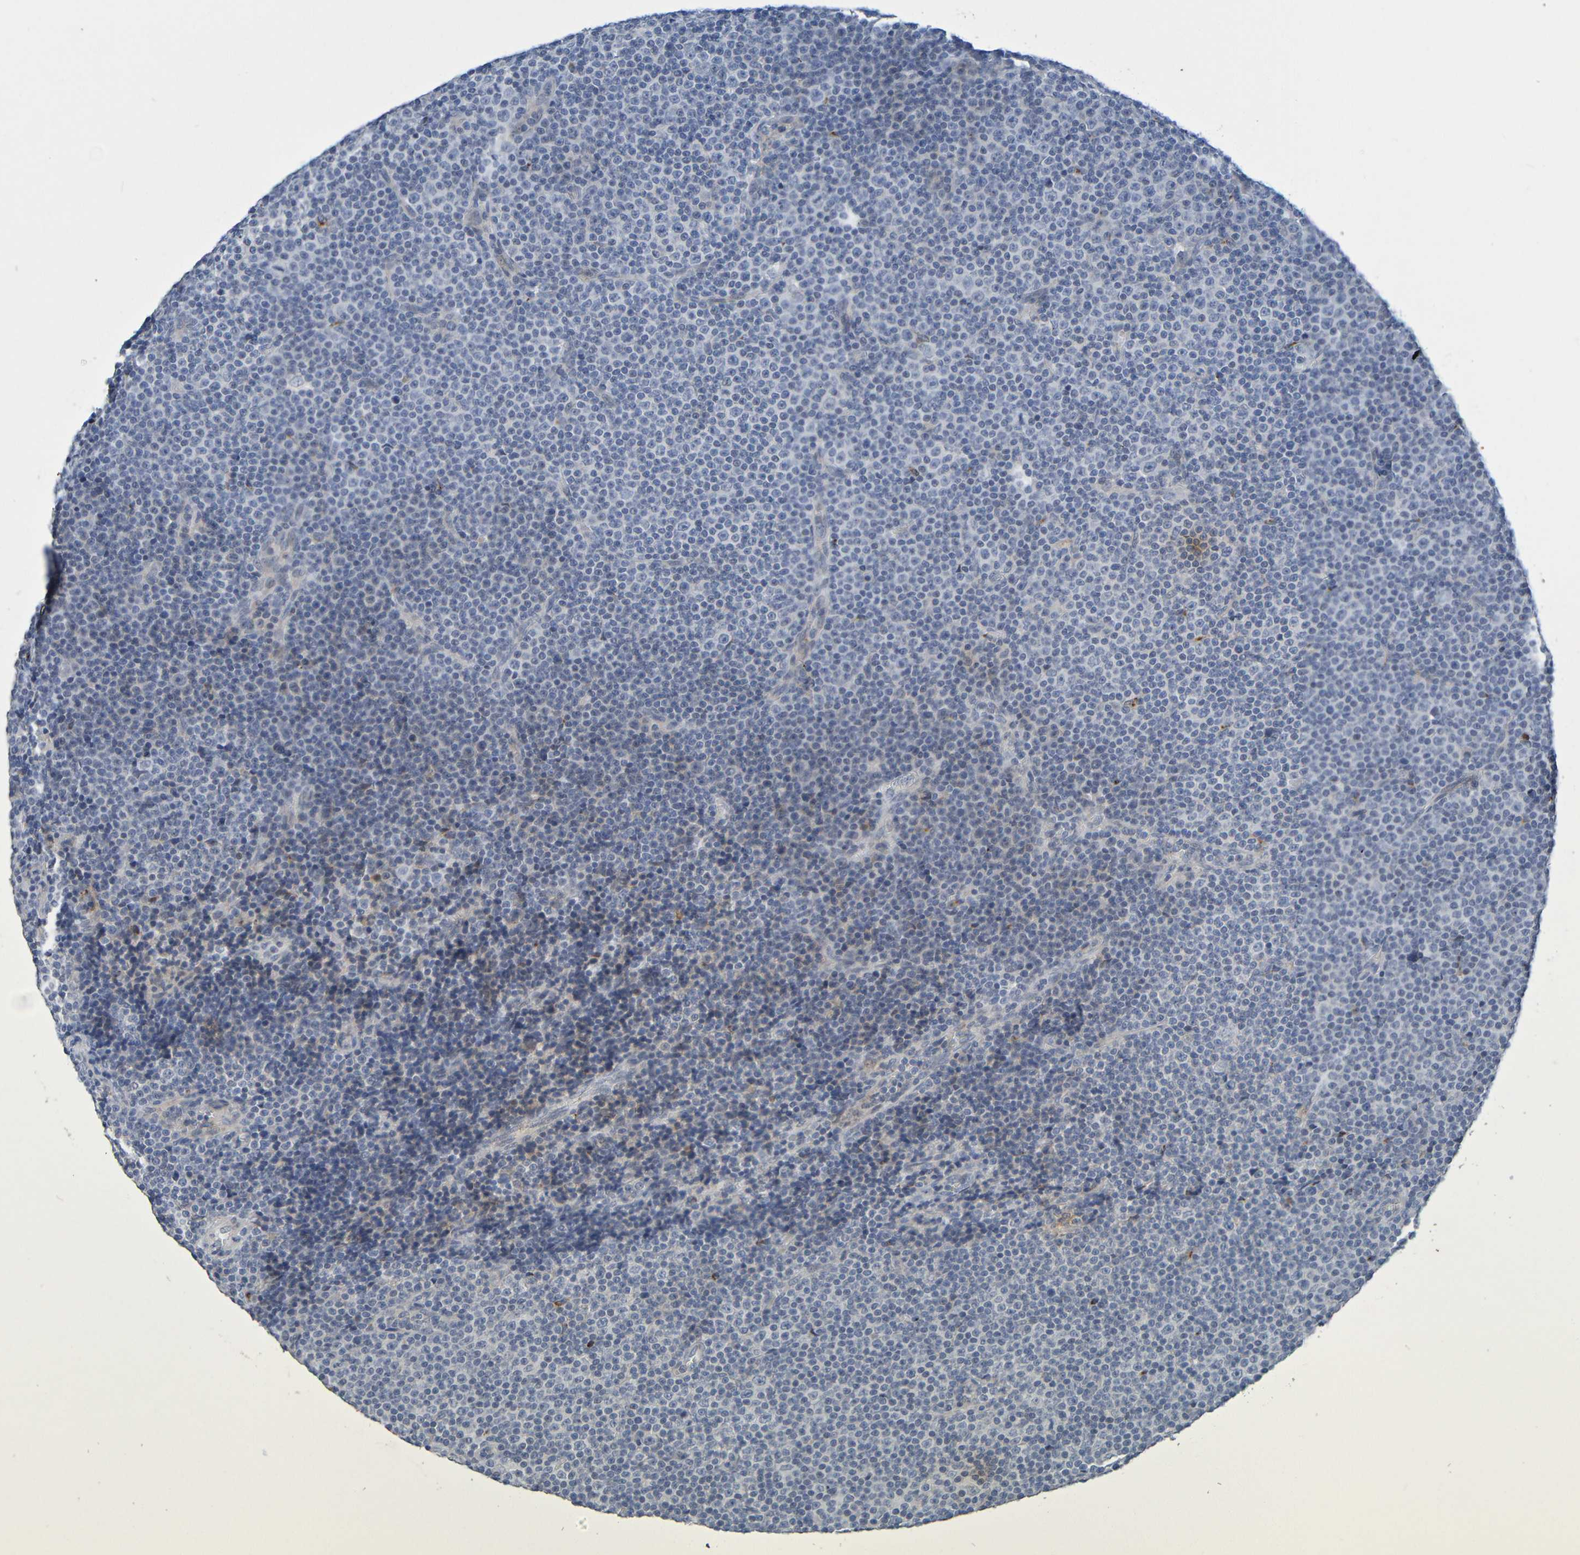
{"staining": {"intensity": "negative", "quantity": "none", "location": "none"}, "tissue": "lymphoma", "cell_type": "Tumor cells", "image_type": "cancer", "snomed": [{"axis": "morphology", "description": "Malignant lymphoma, non-Hodgkin's type, Low grade"}, {"axis": "topography", "description": "Lymph node"}], "caption": "Immunohistochemistry image of neoplastic tissue: human lymphoma stained with DAB (3,3'-diaminobenzidine) displays no significant protein expression in tumor cells.", "gene": "IL10", "patient": {"sex": "female", "age": 67}}